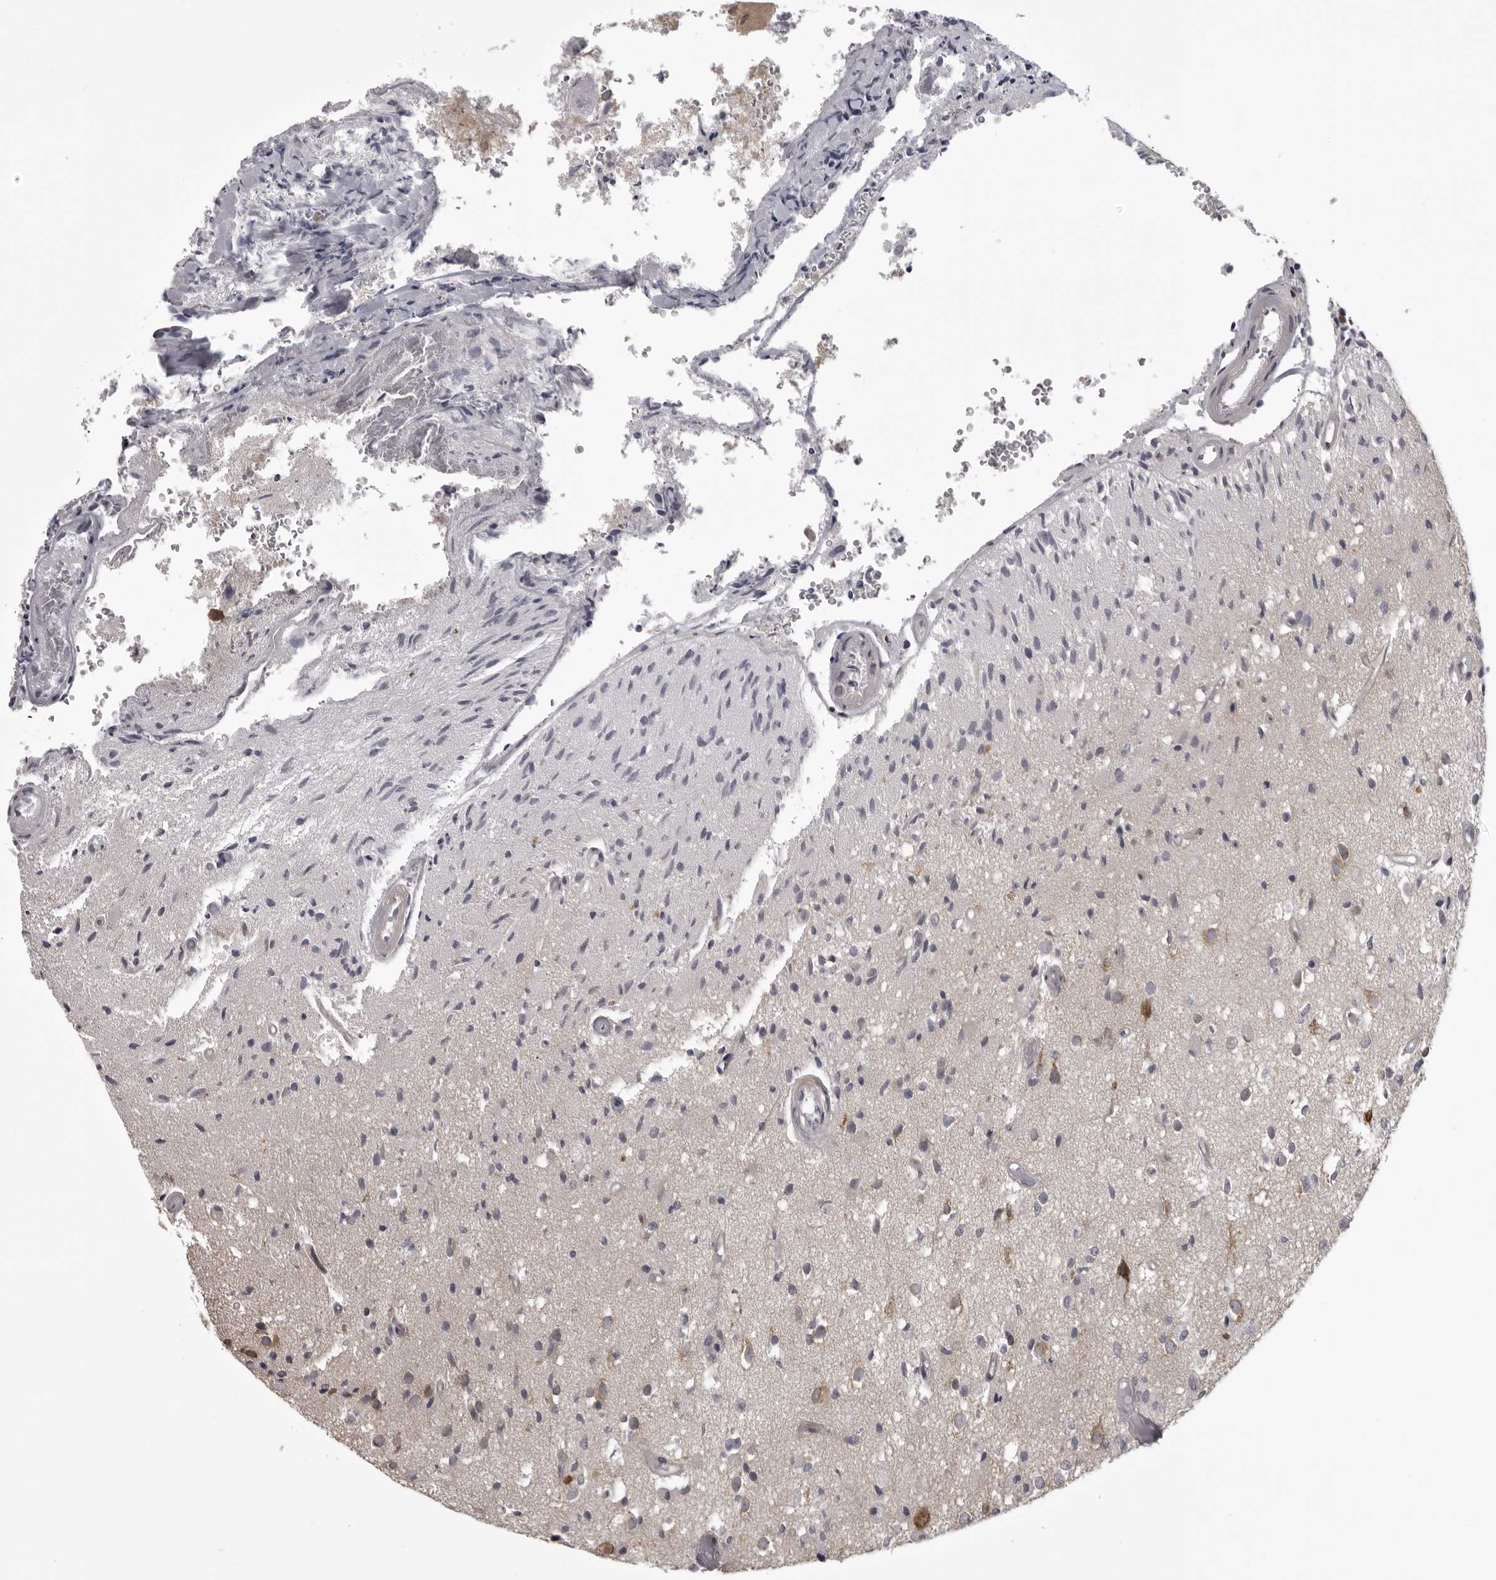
{"staining": {"intensity": "moderate", "quantity": "<25%", "location": "cytoplasmic/membranous"}, "tissue": "glioma", "cell_type": "Tumor cells", "image_type": "cancer", "snomed": [{"axis": "morphology", "description": "Normal tissue, NOS"}, {"axis": "morphology", "description": "Glioma, malignant, High grade"}, {"axis": "topography", "description": "Cerebral cortex"}], "caption": "Tumor cells display moderate cytoplasmic/membranous staining in approximately <25% of cells in glioma. (DAB = brown stain, brightfield microscopy at high magnification).", "gene": "NCEH1", "patient": {"sex": "male", "age": 77}}